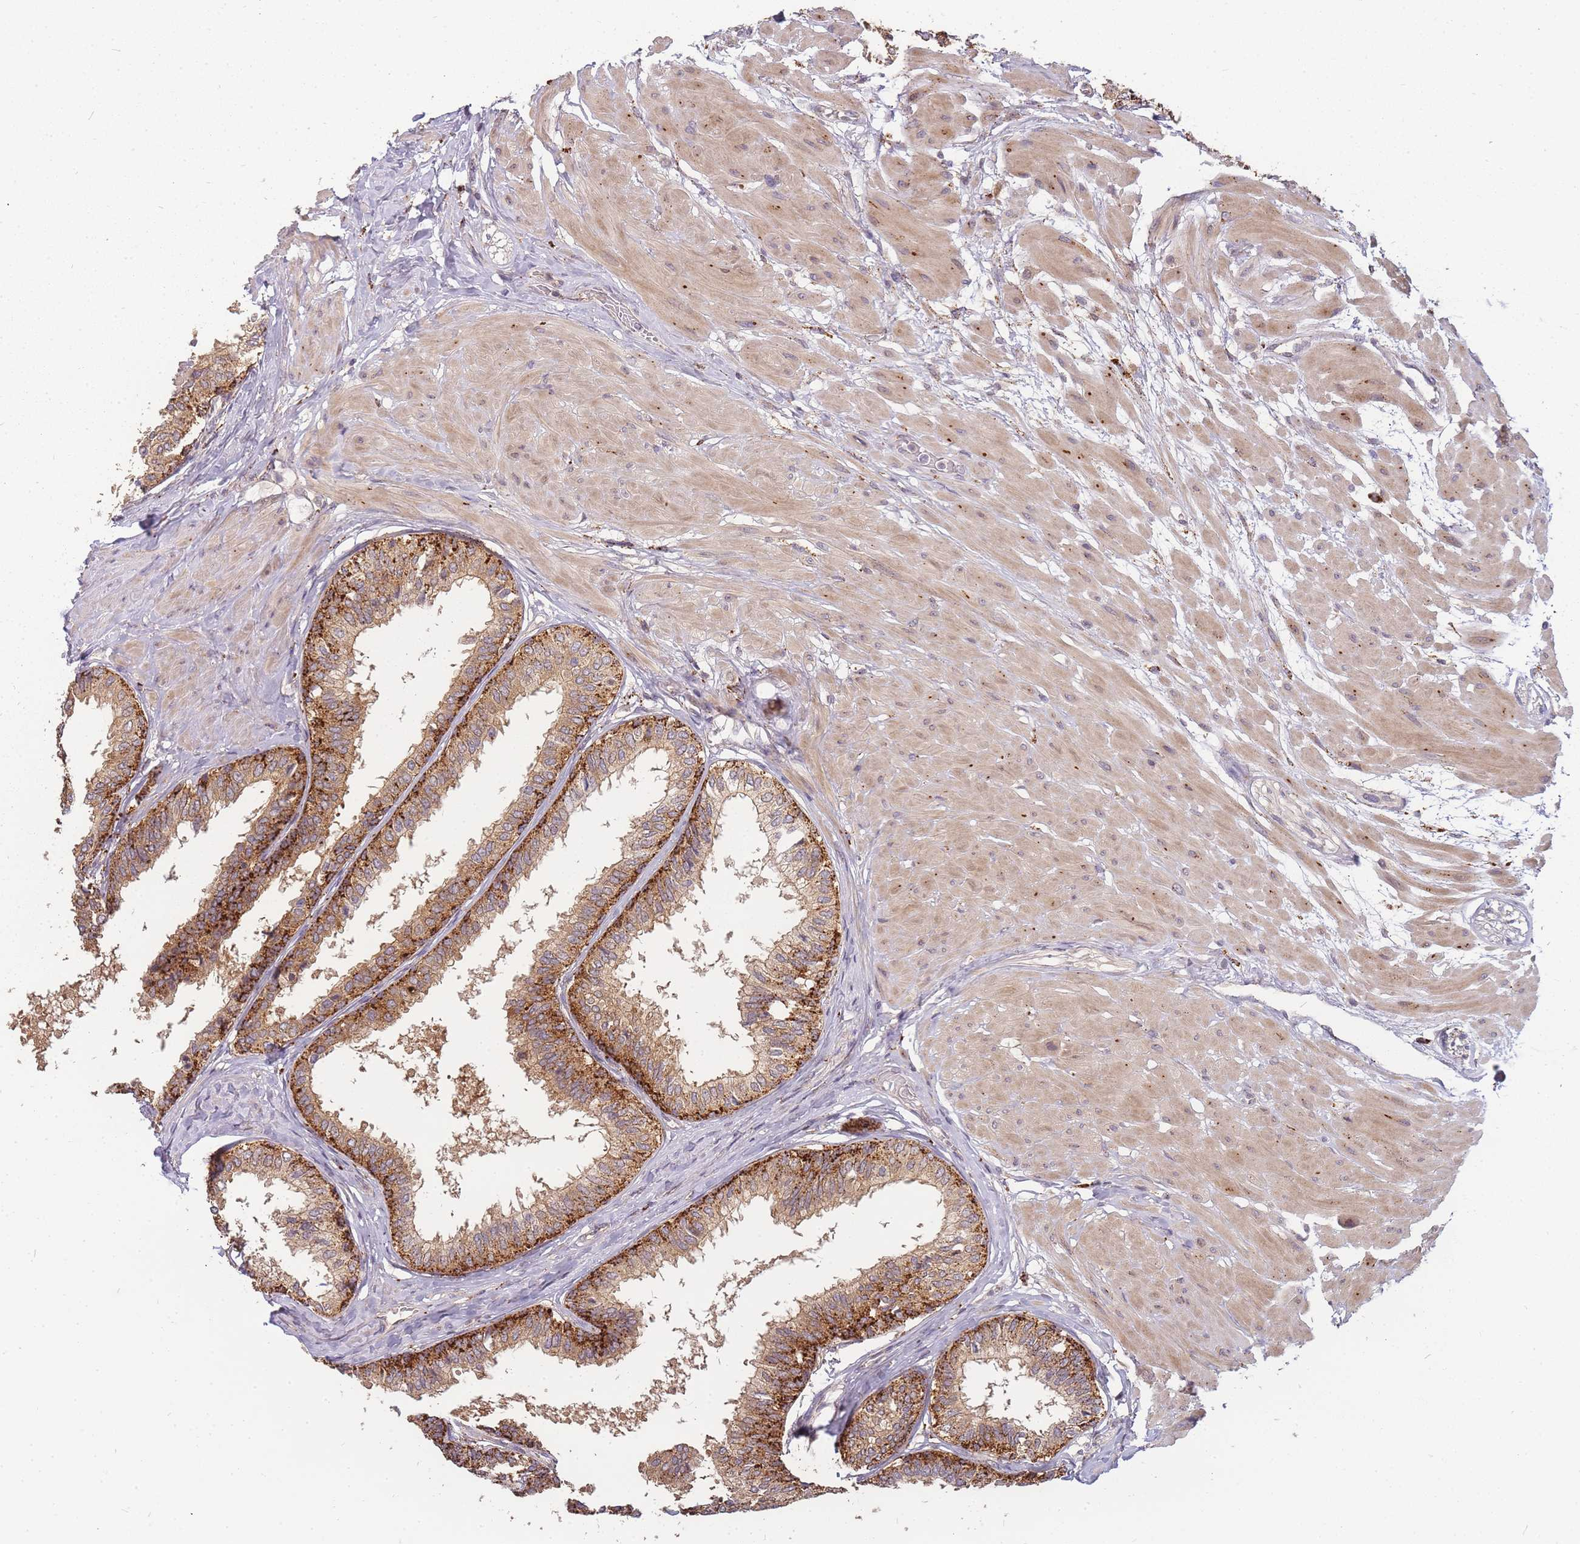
{"staining": {"intensity": "strong", "quantity": ">75%", "location": "cytoplasmic/membranous"}, "tissue": "prostate", "cell_type": "Glandular cells", "image_type": "normal", "snomed": [{"axis": "morphology", "description": "Normal tissue, NOS"}, {"axis": "topography", "description": "Prostate"}], "caption": "A brown stain labels strong cytoplasmic/membranous expression of a protein in glandular cells of unremarkable prostate.", "gene": "ATG5", "patient": {"sex": "male", "age": 48}}